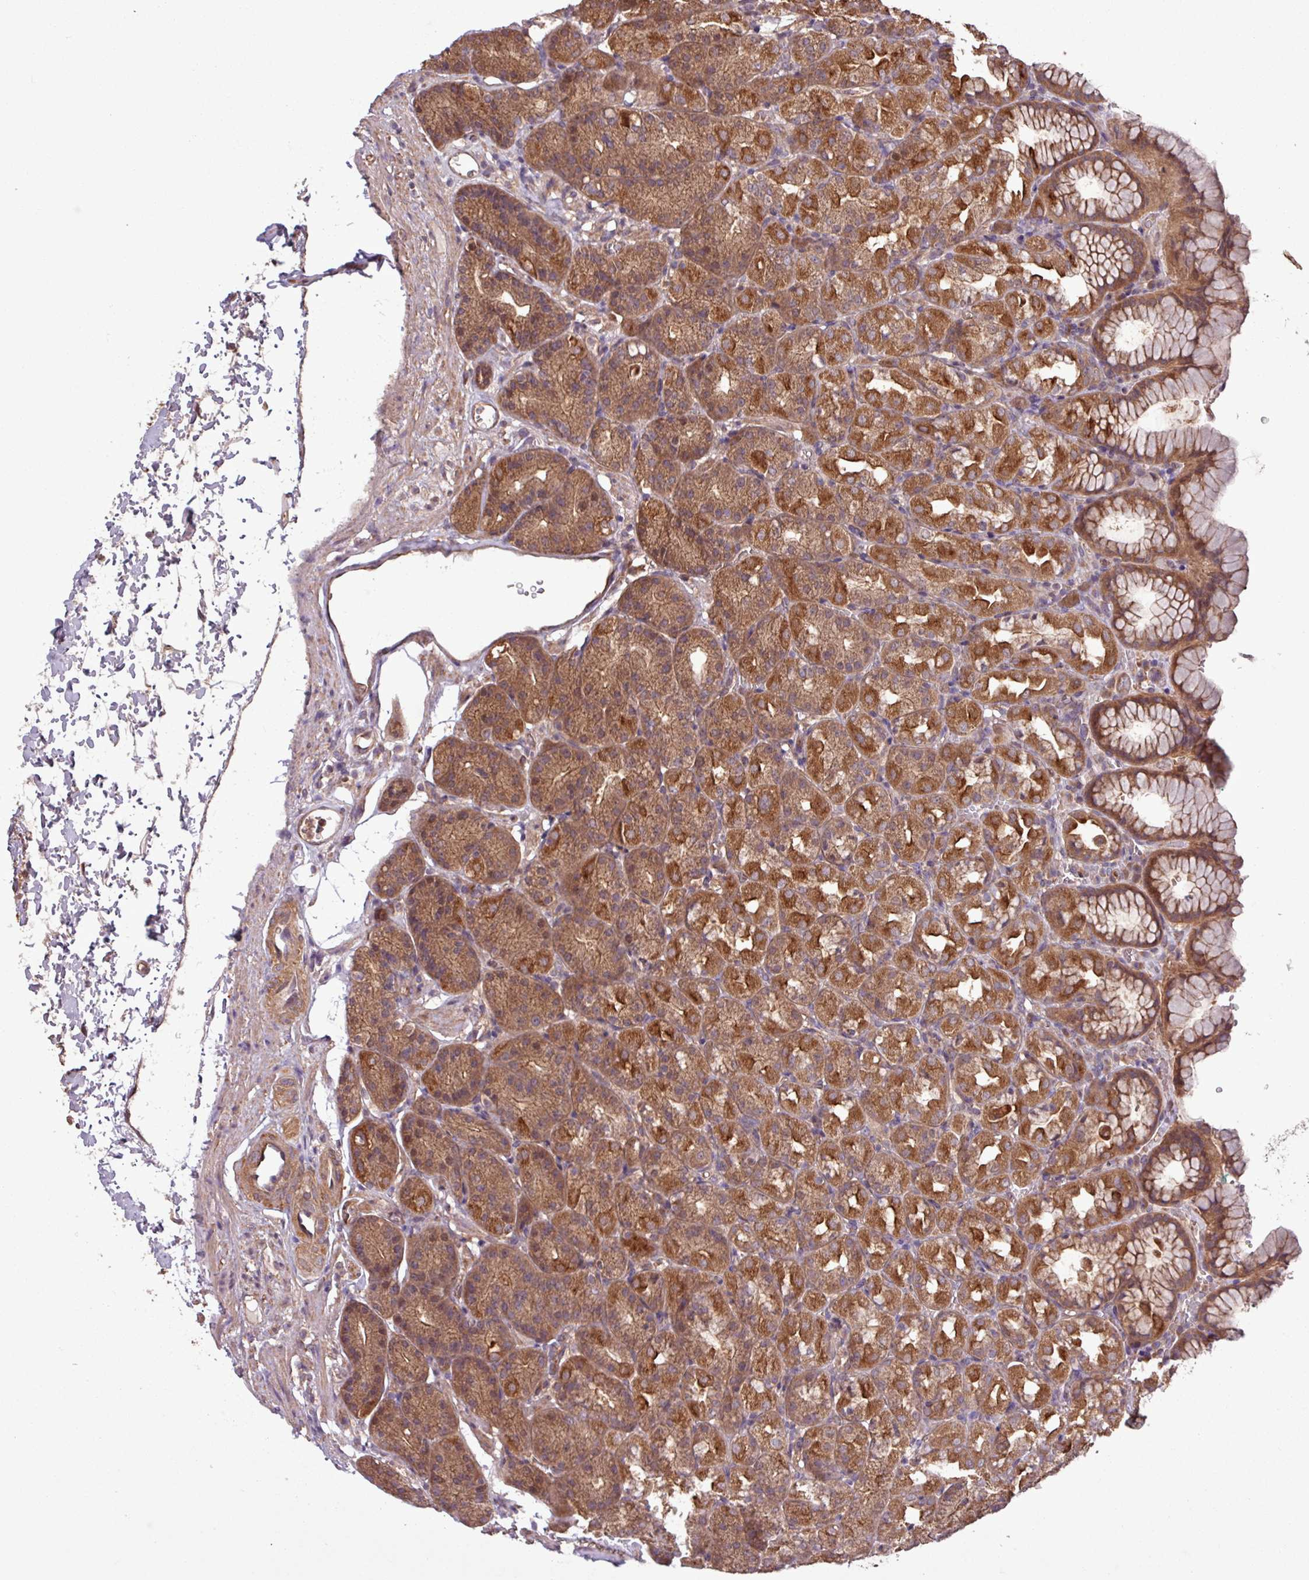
{"staining": {"intensity": "strong", "quantity": ">75%", "location": "cytoplasmic/membranous"}, "tissue": "stomach", "cell_type": "Glandular cells", "image_type": "normal", "snomed": [{"axis": "morphology", "description": "Normal tissue, NOS"}, {"axis": "topography", "description": "Stomach, upper"}], "caption": "A high amount of strong cytoplasmic/membranous staining is seen in about >75% of glandular cells in normal stomach. Using DAB (3,3'-diaminobenzidine) (brown) and hematoxylin (blue) stains, captured at high magnification using brightfield microscopy.", "gene": "TRABD2A", "patient": {"sex": "female", "age": 81}}